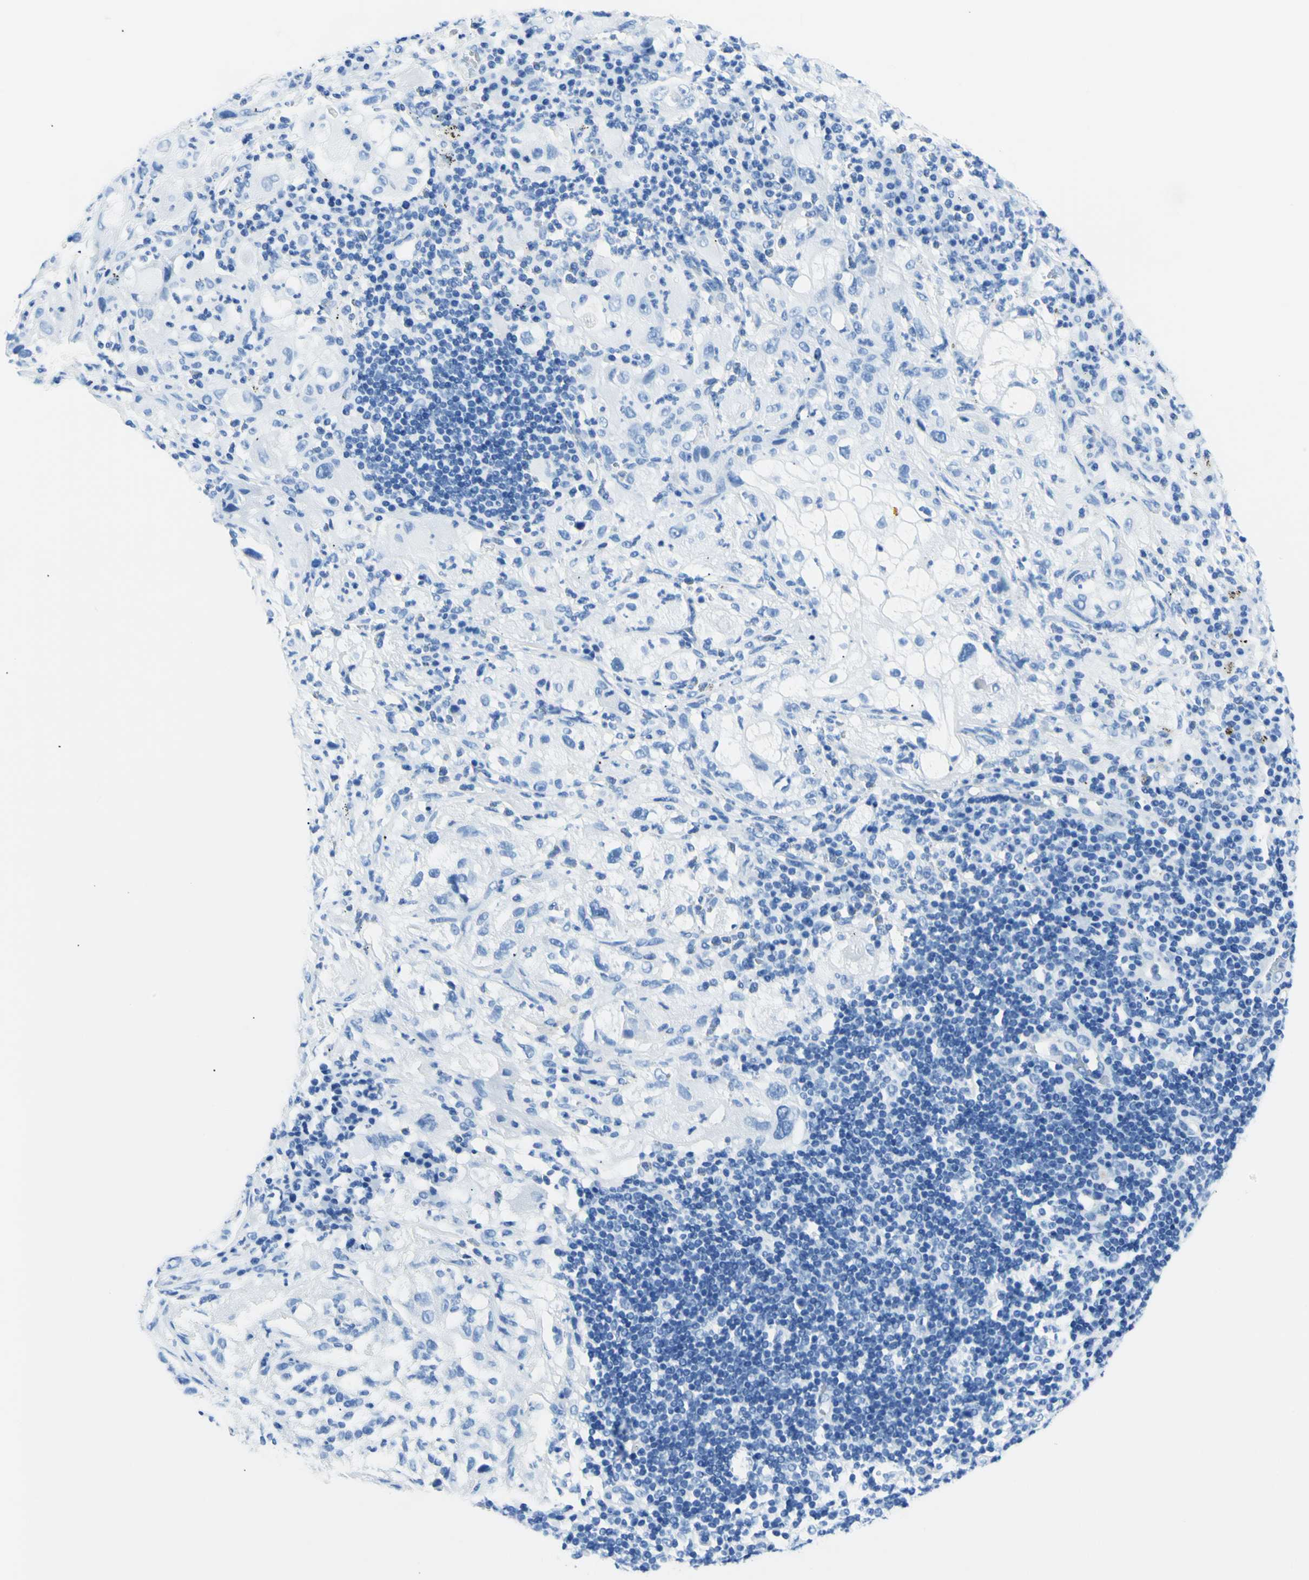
{"staining": {"intensity": "negative", "quantity": "none", "location": "none"}, "tissue": "lung cancer", "cell_type": "Tumor cells", "image_type": "cancer", "snomed": [{"axis": "morphology", "description": "Inflammation, NOS"}, {"axis": "morphology", "description": "Squamous cell carcinoma, NOS"}, {"axis": "topography", "description": "Lymph node"}, {"axis": "topography", "description": "Soft tissue"}, {"axis": "topography", "description": "Lung"}], "caption": "Immunohistochemical staining of lung cancer (squamous cell carcinoma) displays no significant staining in tumor cells. (IHC, brightfield microscopy, high magnification).", "gene": "MYH2", "patient": {"sex": "male", "age": 66}}